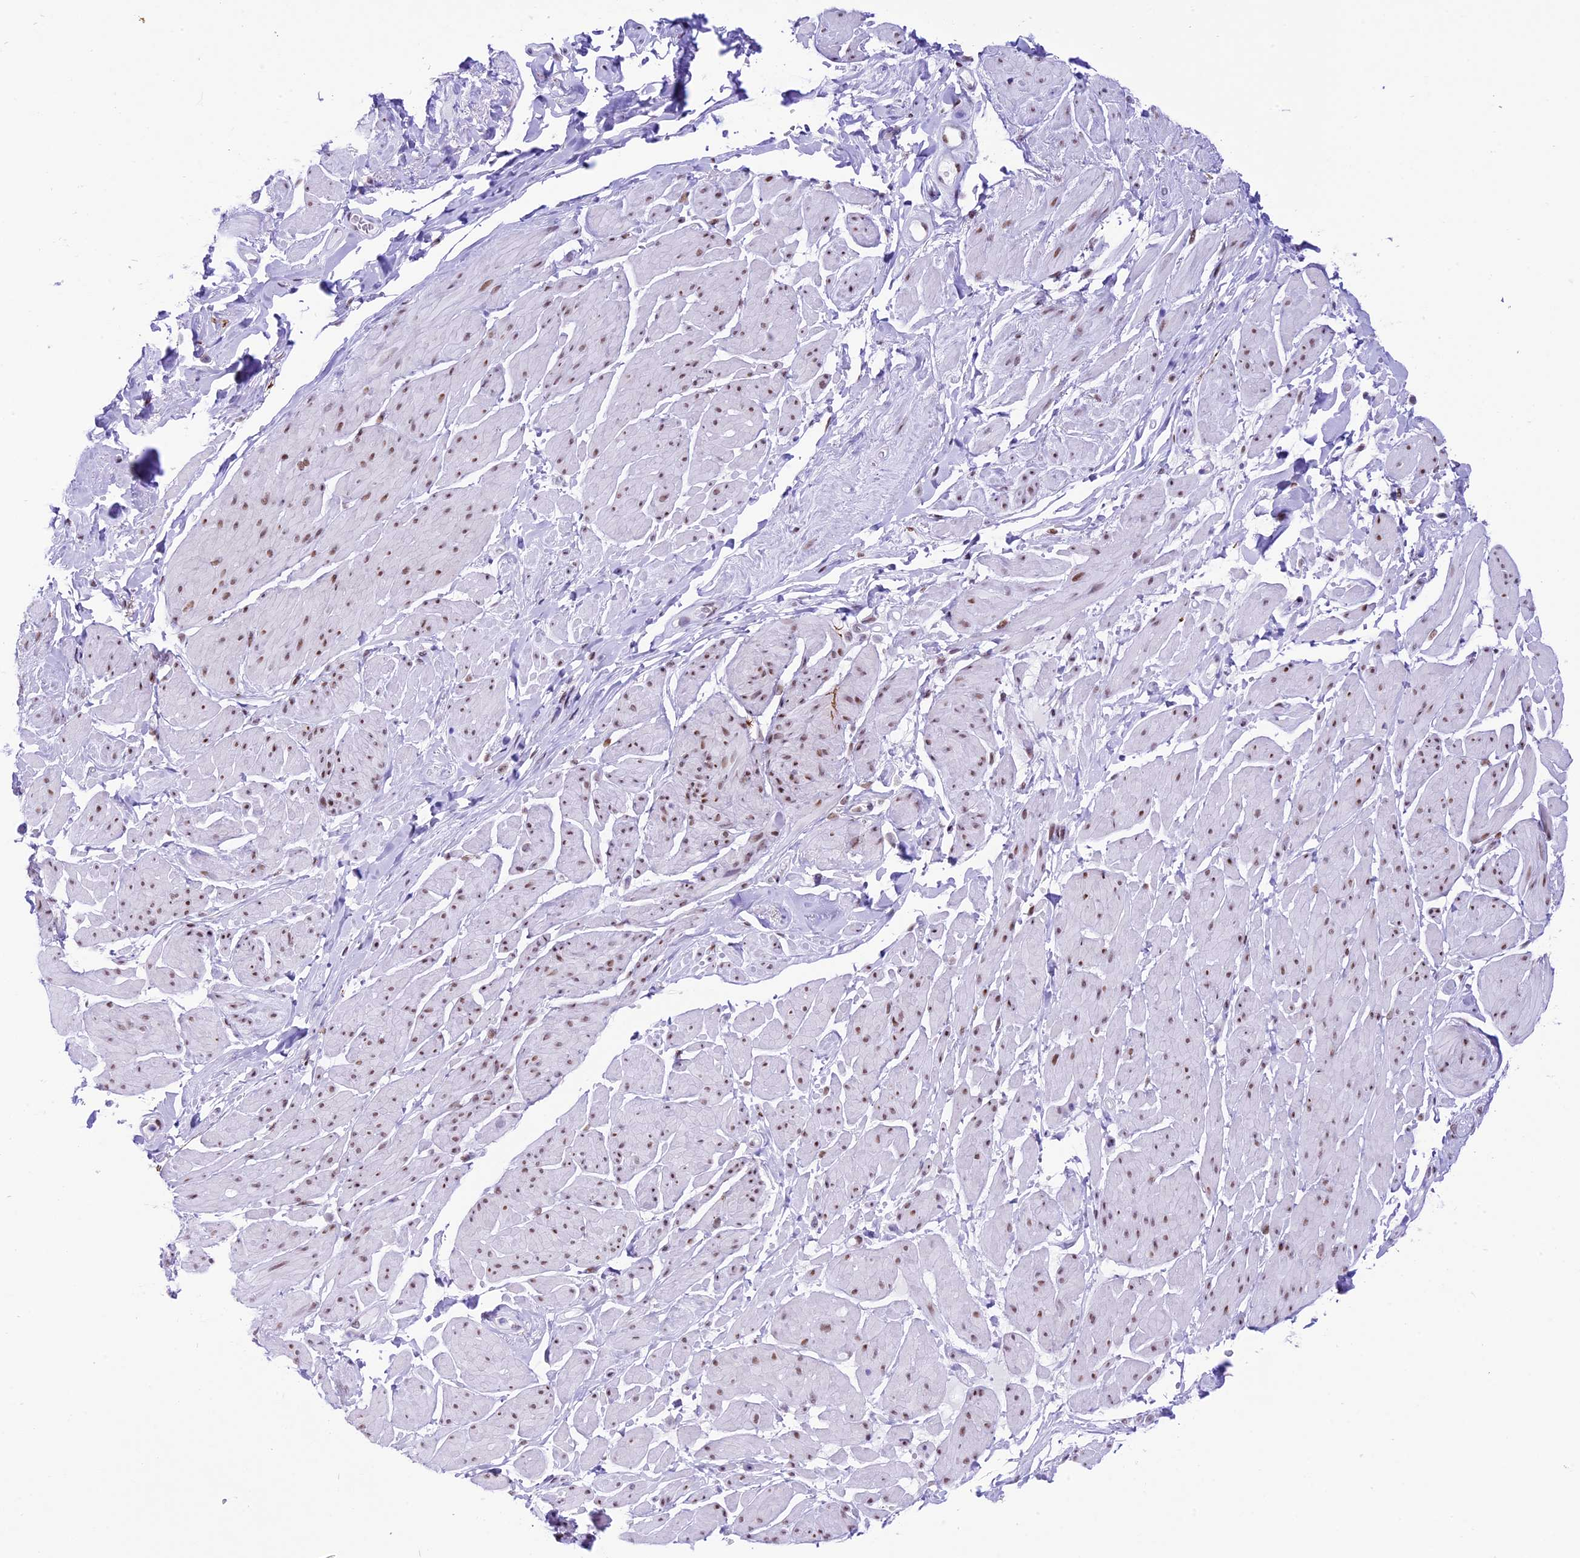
{"staining": {"intensity": "moderate", "quantity": "25%-75%", "location": "nuclear"}, "tissue": "smooth muscle", "cell_type": "Smooth muscle cells", "image_type": "normal", "snomed": [{"axis": "morphology", "description": "Normal tissue, NOS"}, {"axis": "topography", "description": "Smooth muscle"}, {"axis": "topography", "description": "Peripheral nerve tissue"}], "caption": "DAB (3,3'-diaminobenzidine) immunohistochemical staining of unremarkable smooth muscle demonstrates moderate nuclear protein positivity in approximately 25%-75% of smooth muscle cells.", "gene": "RPS6KB1", "patient": {"sex": "male", "age": 69}}